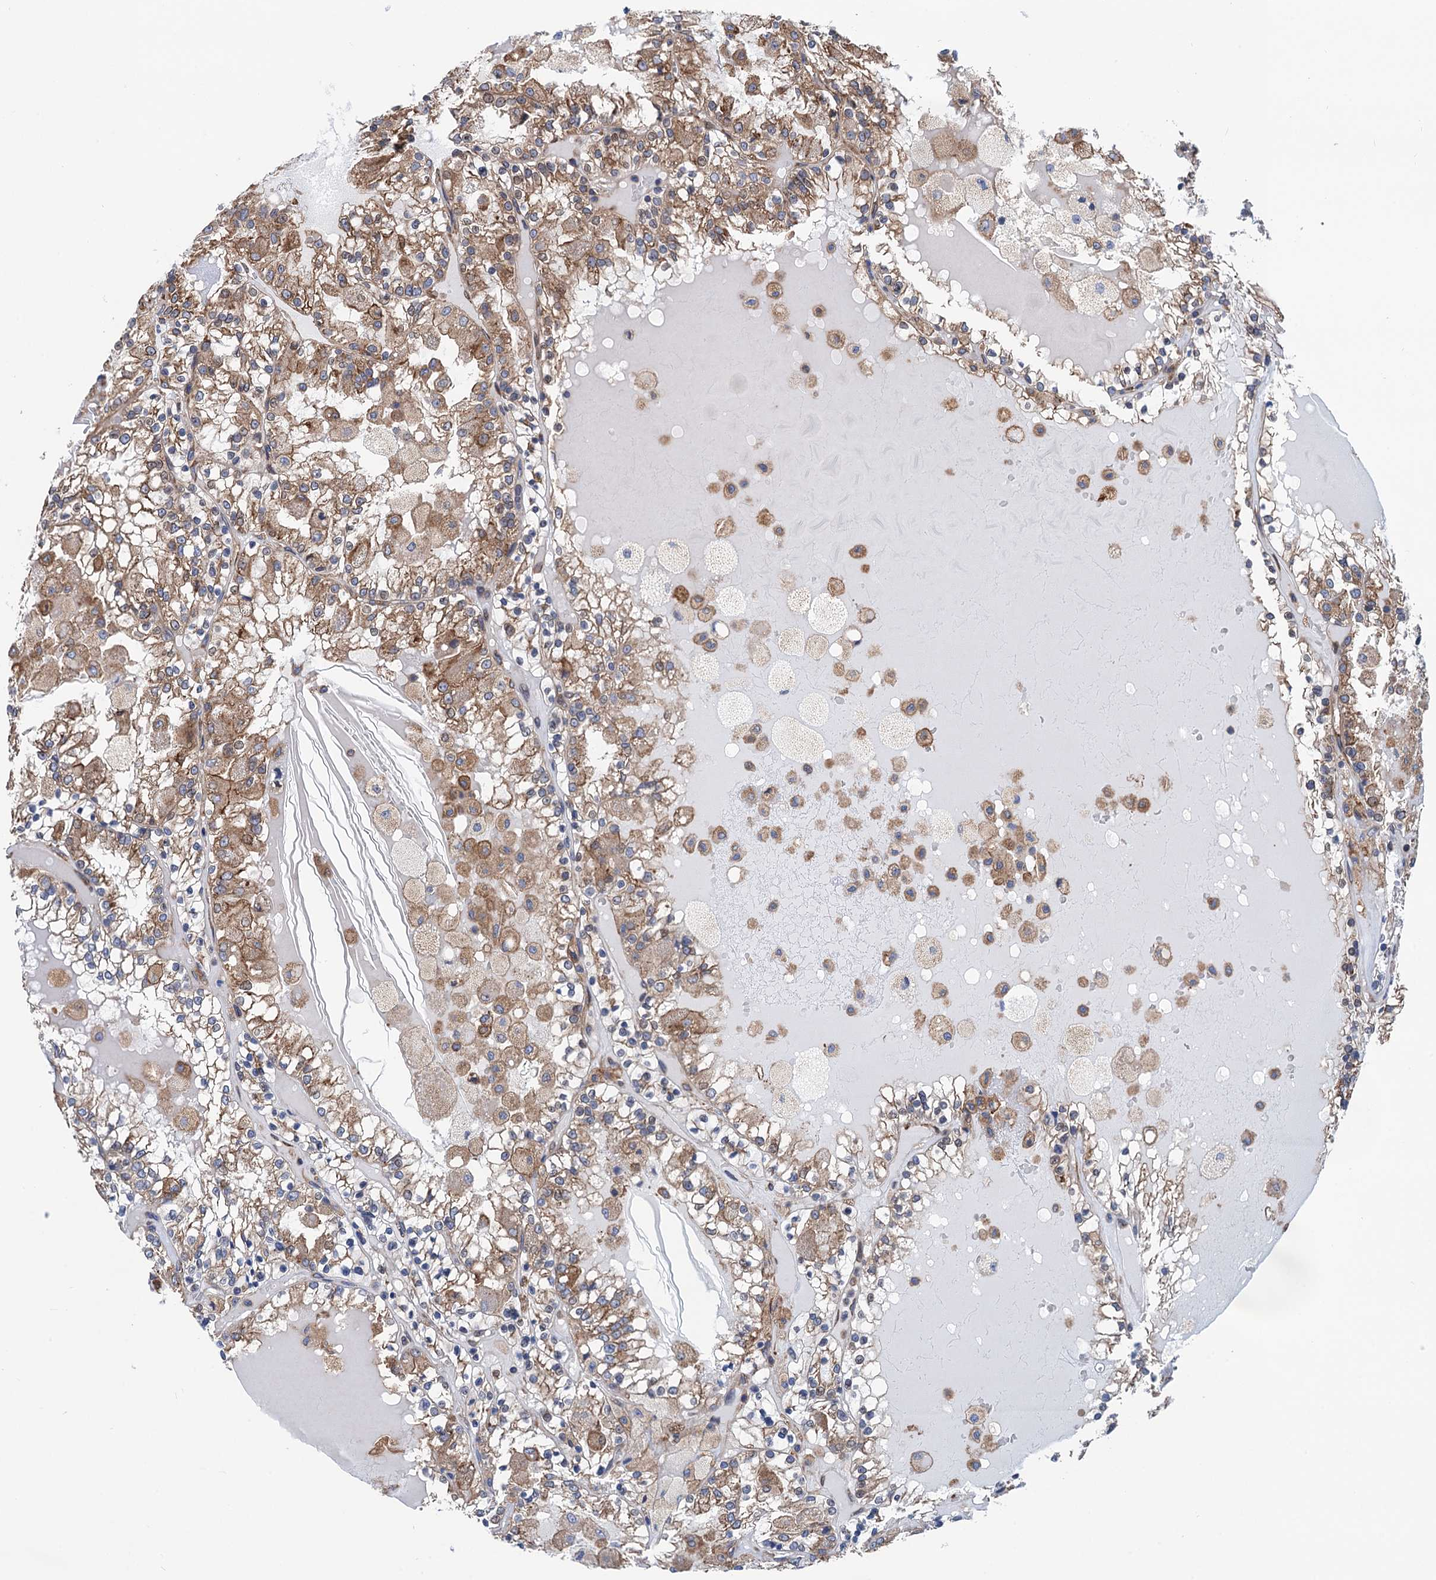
{"staining": {"intensity": "moderate", "quantity": "25%-75%", "location": "cytoplasmic/membranous"}, "tissue": "renal cancer", "cell_type": "Tumor cells", "image_type": "cancer", "snomed": [{"axis": "morphology", "description": "Adenocarcinoma, NOS"}, {"axis": "topography", "description": "Kidney"}], "caption": "The photomicrograph shows a brown stain indicating the presence of a protein in the cytoplasmic/membranous of tumor cells in renal adenocarcinoma.", "gene": "SLC12A7", "patient": {"sex": "female", "age": 56}}